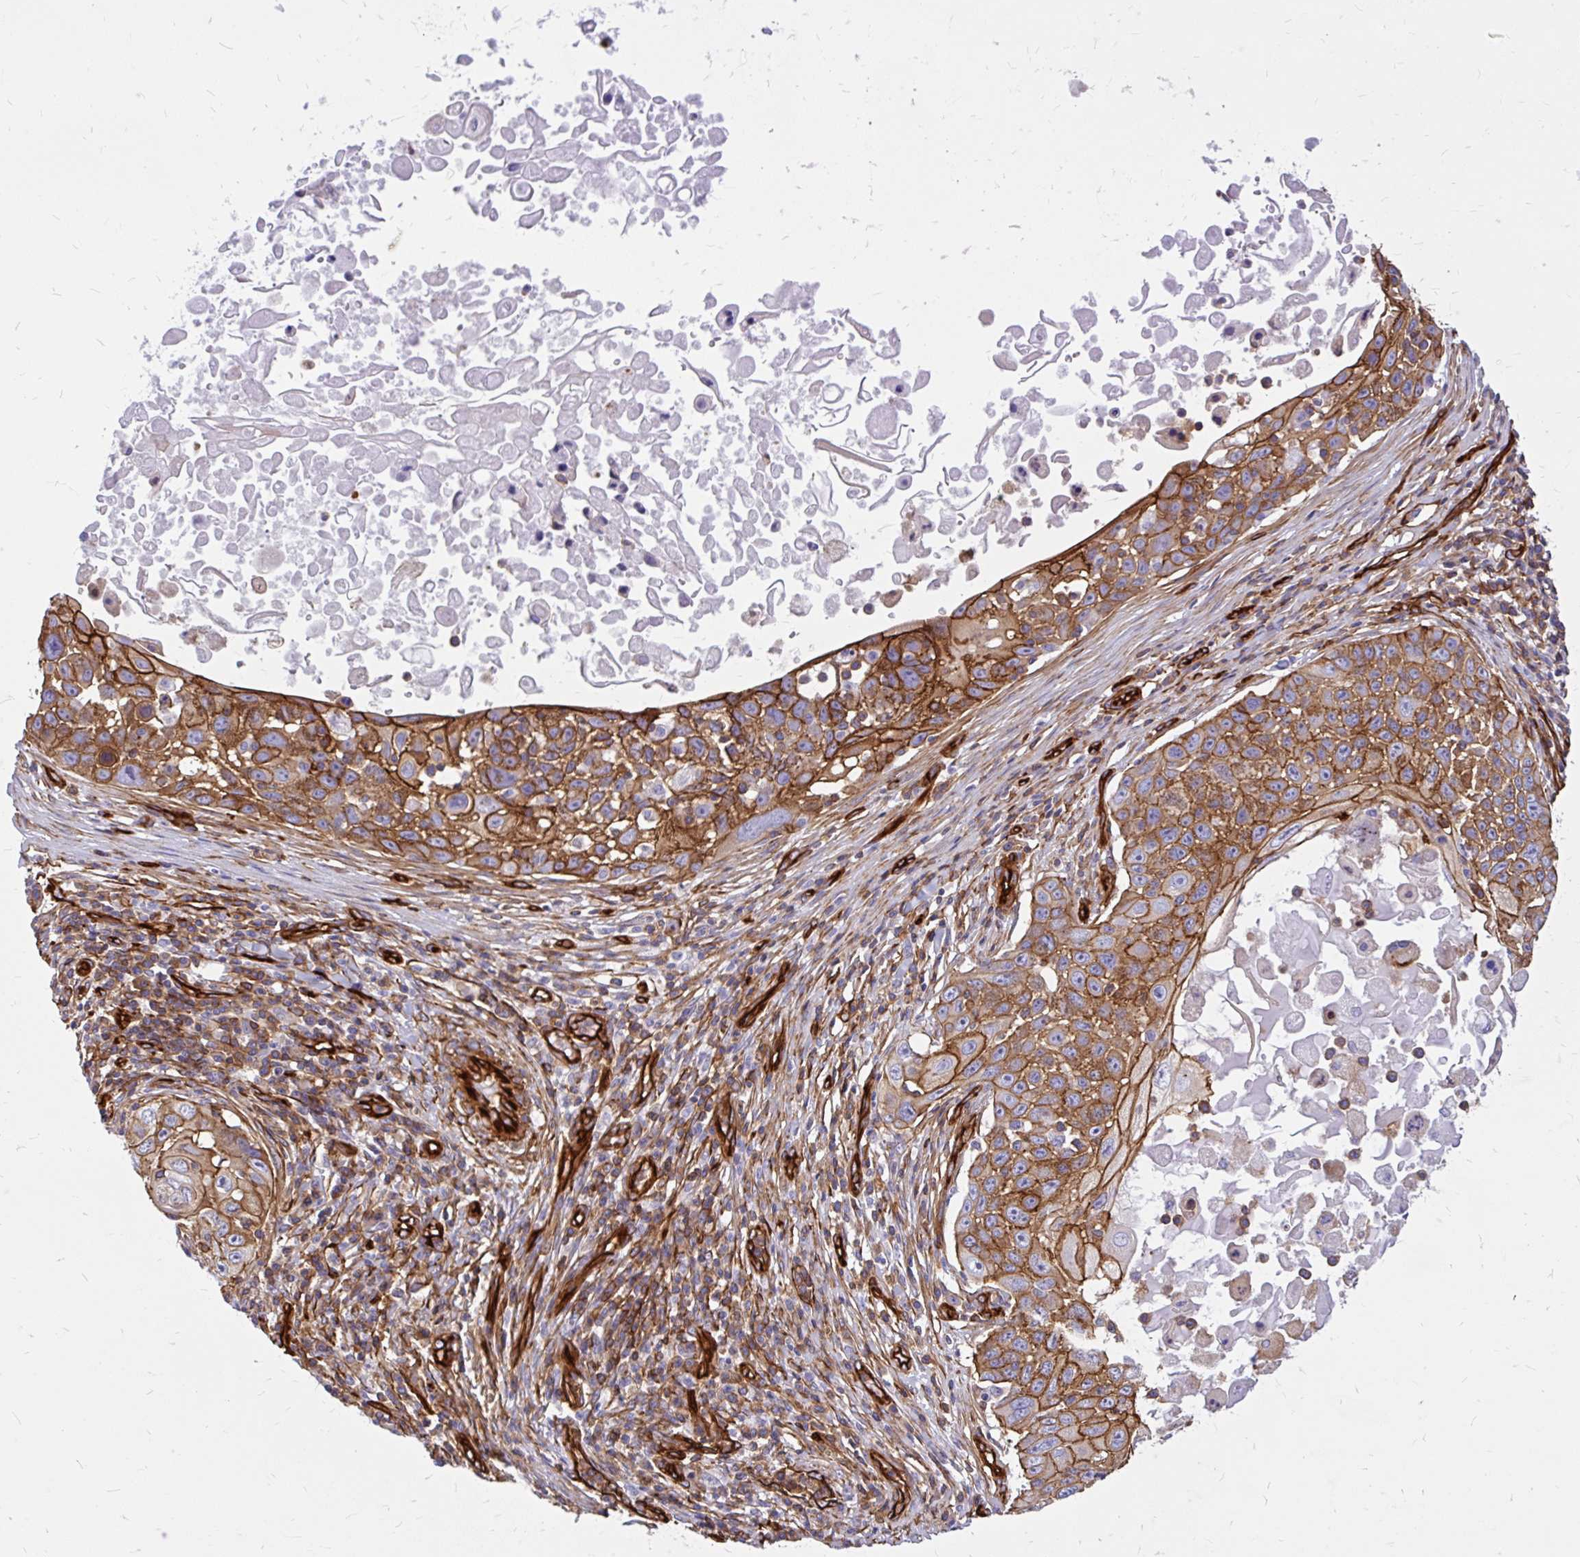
{"staining": {"intensity": "moderate", "quantity": ">75%", "location": "cytoplasmic/membranous"}, "tissue": "skin cancer", "cell_type": "Tumor cells", "image_type": "cancer", "snomed": [{"axis": "morphology", "description": "Squamous cell carcinoma, NOS"}, {"axis": "topography", "description": "Skin"}], "caption": "DAB immunohistochemical staining of human skin squamous cell carcinoma exhibits moderate cytoplasmic/membranous protein positivity in about >75% of tumor cells.", "gene": "MAP1LC3B", "patient": {"sex": "male", "age": 24}}